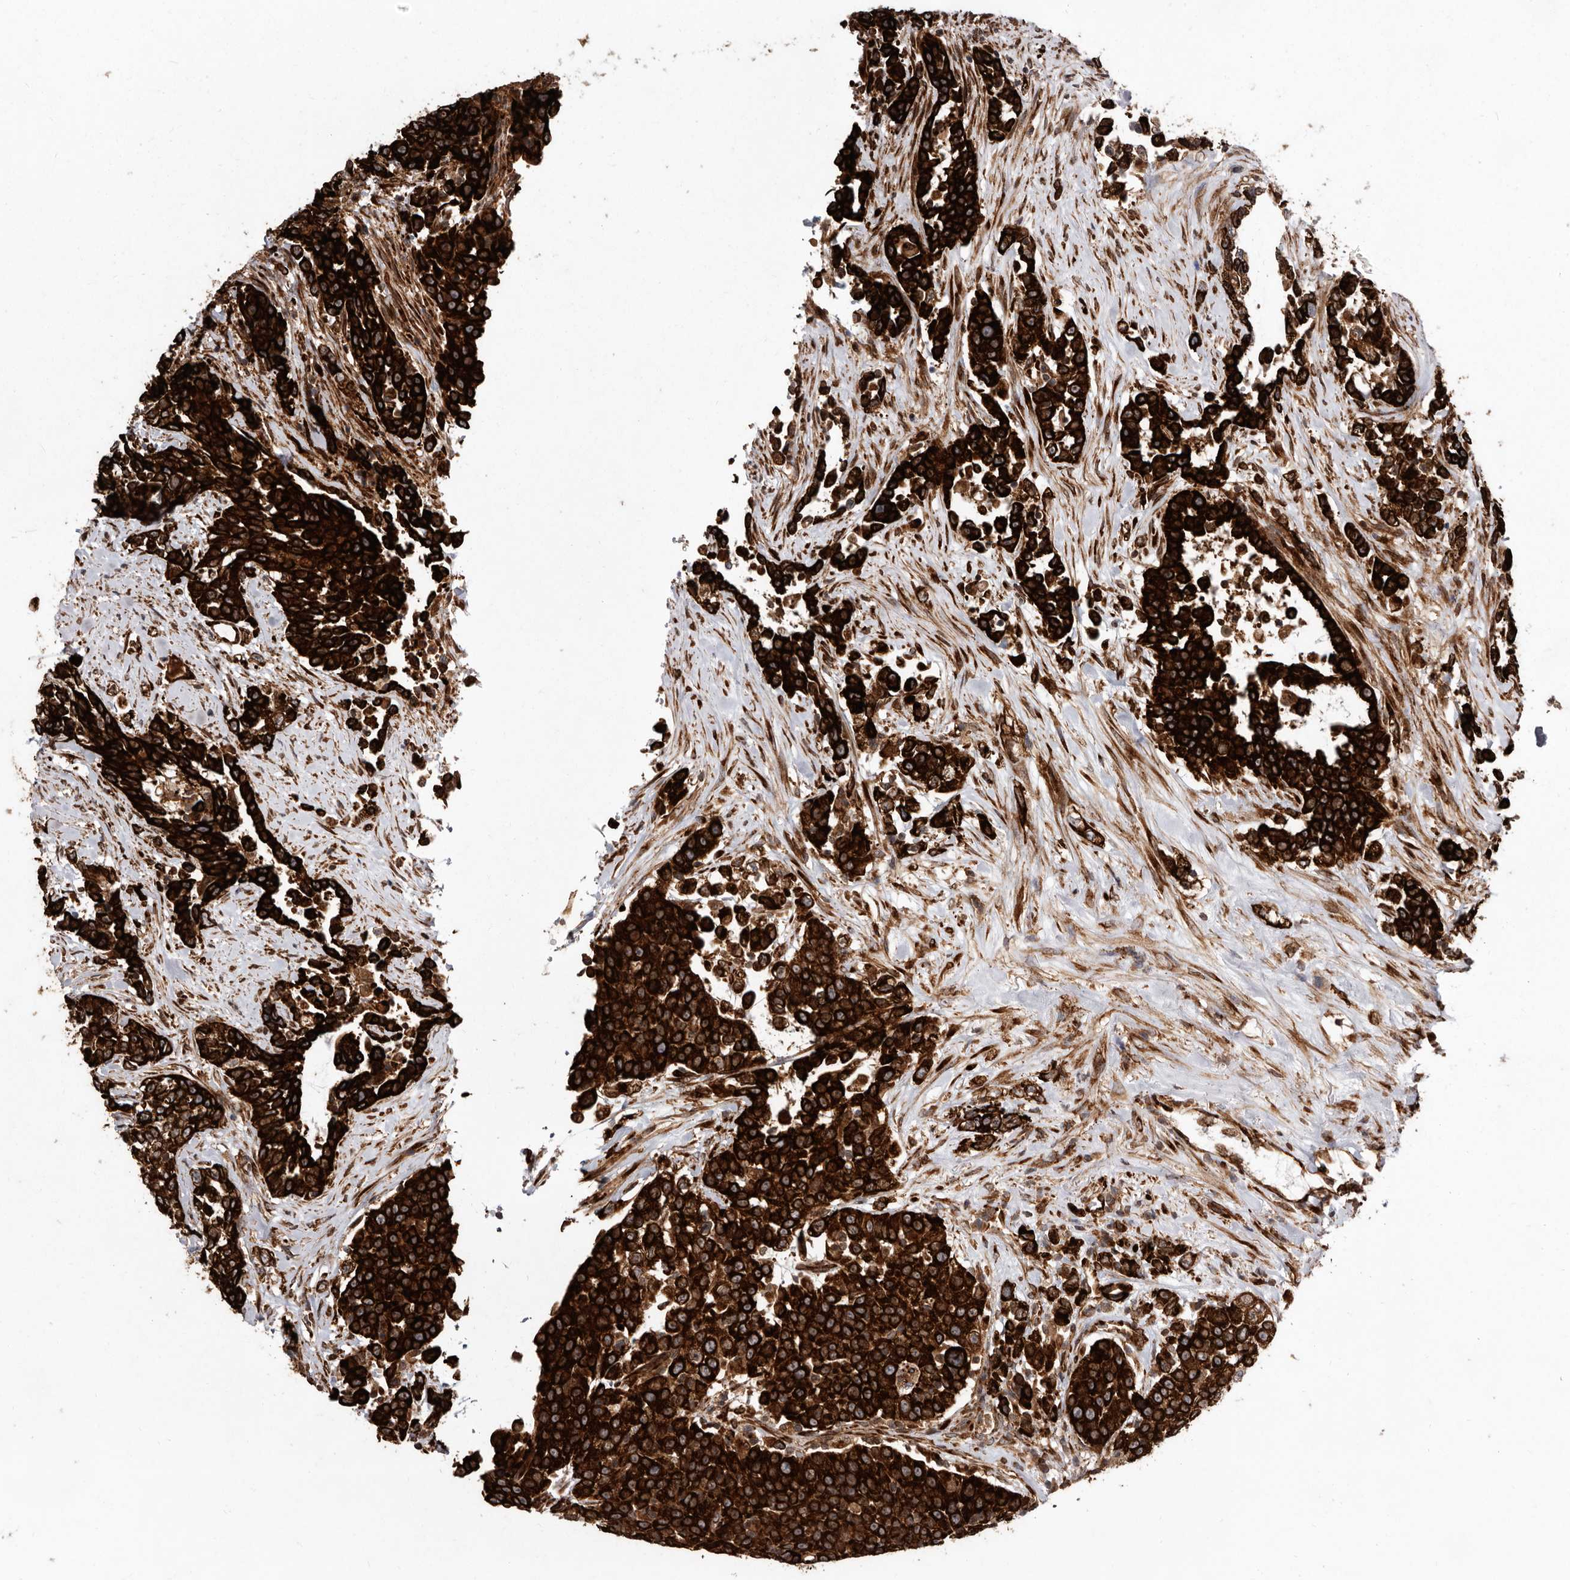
{"staining": {"intensity": "strong", "quantity": ">75%", "location": "cytoplasmic/membranous"}, "tissue": "urothelial cancer", "cell_type": "Tumor cells", "image_type": "cancer", "snomed": [{"axis": "morphology", "description": "Urothelial carcinoma, High grade"}, {"axis": "topography", "description": "Urinary bladder"}], "caption": "A brown stain shows strong cytoplasmic/membranous staining of a protein in human urothelial cancer tumor cells.", "gene": "FLAD1", "patient": {"sex": "female", "age": 80}}